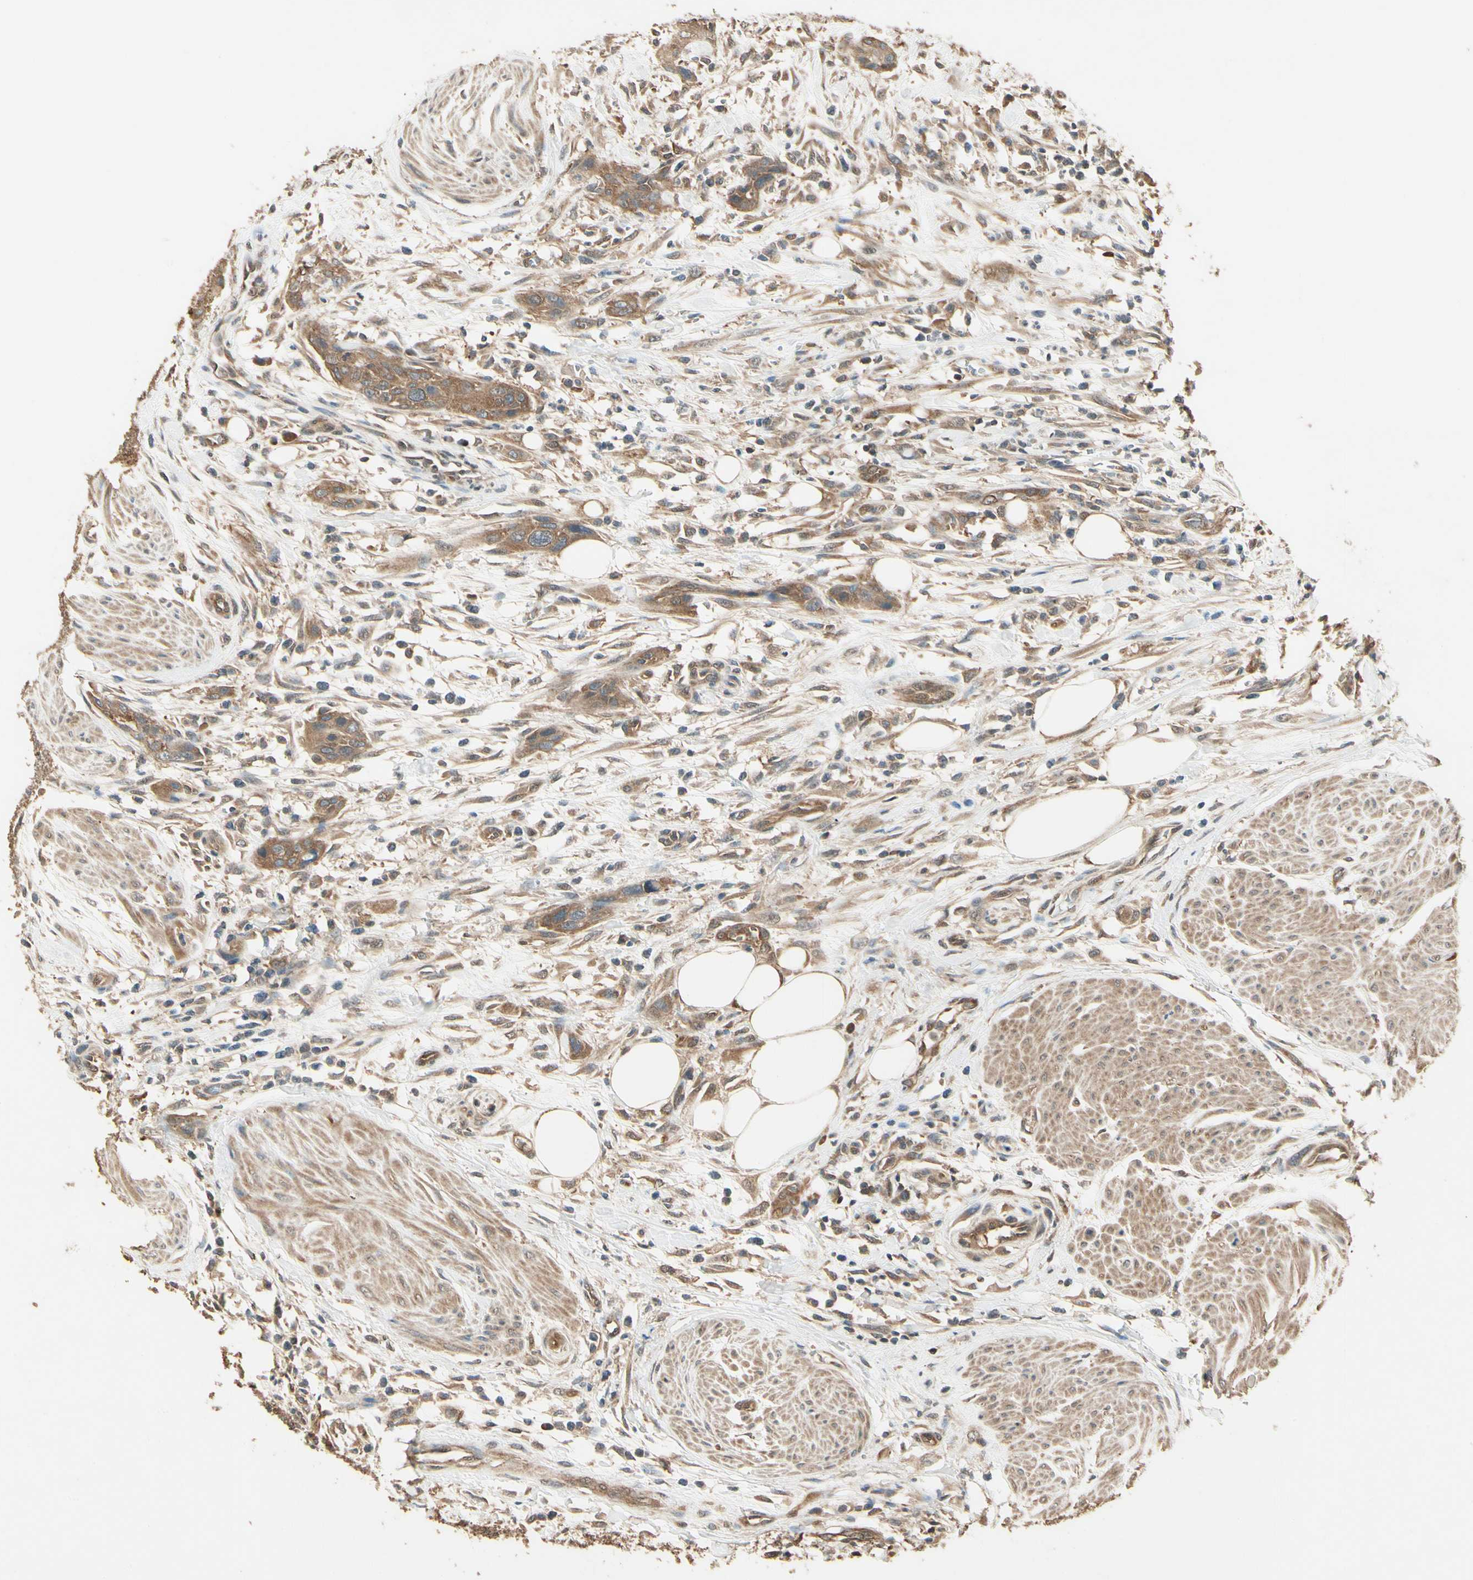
{"staining": {"intensity": "moderate", "quantity": ">75%", "location": "cytoplasmic/membranous"}, "tissue": "urothelial cancer", "cell_type": "Tumor cells", "image_type": "cancer", "snomed": [{"axis": "morphology", "description": "Urothelial carcinoma, High grade"}, {"axis": "topography", "description": "Urinary bladder"}], "caption": "Brown immunohistochemical staining in urothelial cancer exhibits moderate cytoplasmic/membranous staining in approximately >75% of tumor cells.", "gene": "CCT7", "patient": {"sex": "male", "age": 35}}